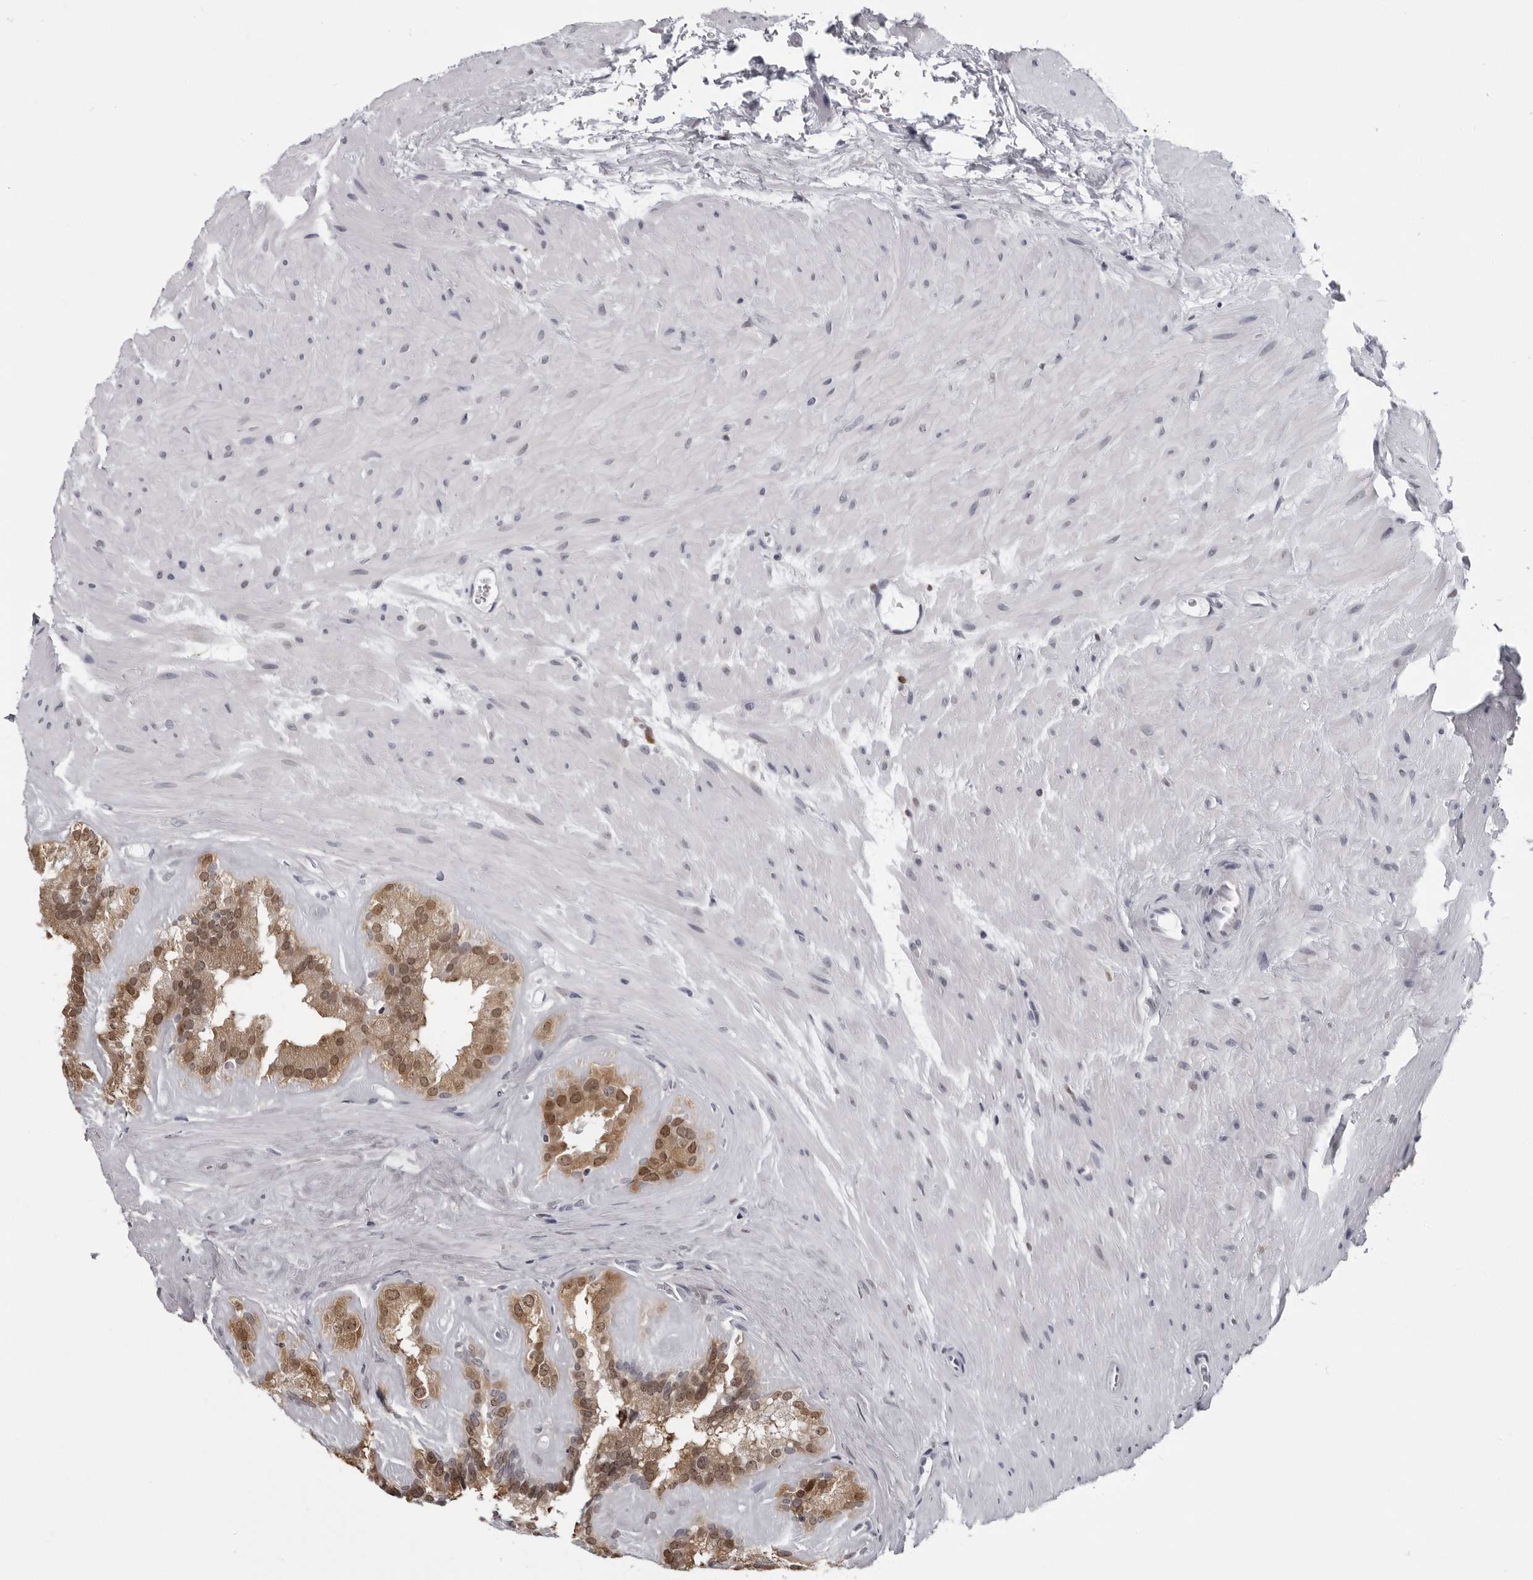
{"staining": {"intensity": "moderate", "quantity": ">75%", "location": "cytoplasmic/membranous,nuclear"}, "tissue": "seminal vesicle", "cell_type": "Glandular cells", "image_type": "normal", "snomed": [{"axis": "morphology", "description": "Normal tissue, NOS"}, {"axis": "topography", "description": "Prostate"}, {"axis": "topography", "description": "Seminal veicle"}], "caption": "Seminal vesicle stained with IHC shows moderate cytoplasmic/membranous,nuclear positivity in about >75% of glandular cells.", "gene": "LZIC", "patient": {"sex": "male", "age": 59}}